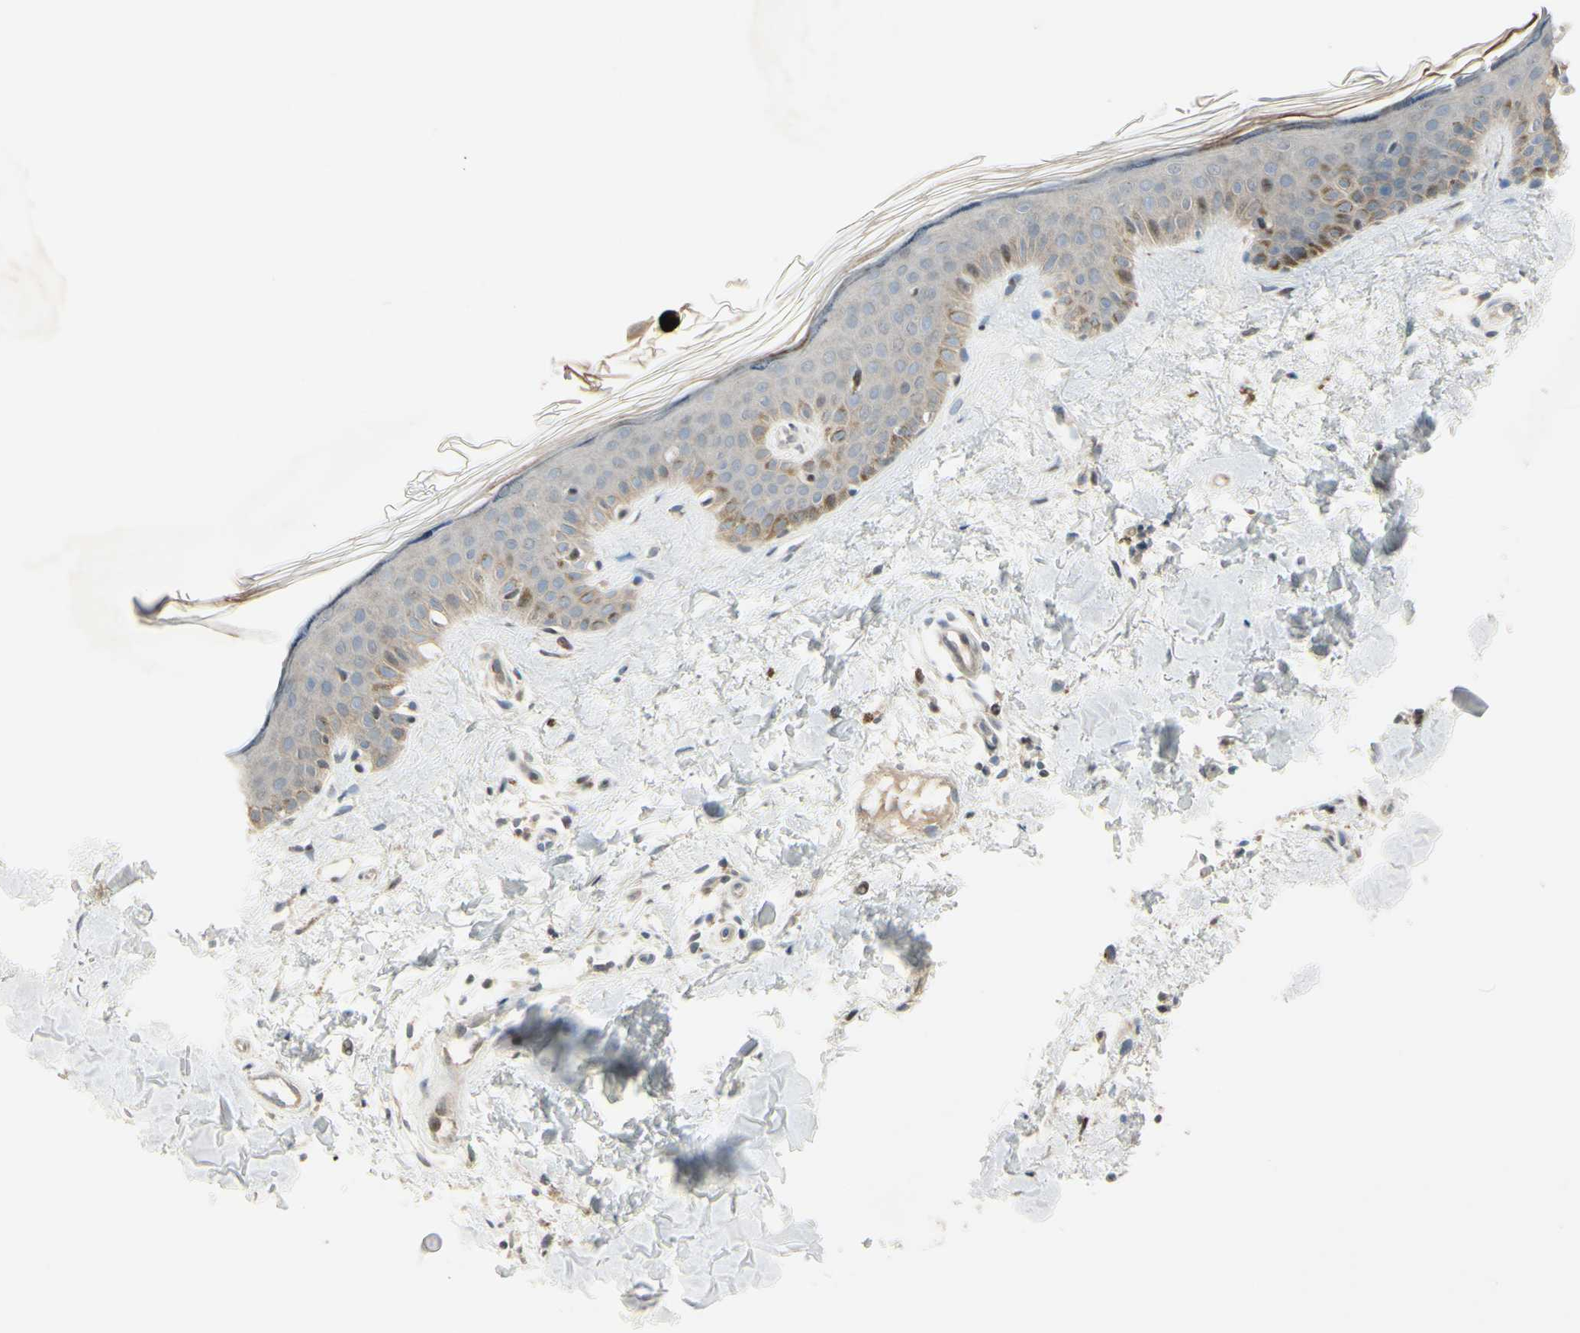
{"staining": {"intensity": "negative", "quantity": "none", "location": "none"}, "tissue": "skin", "cell_type": "Fibroblasts", "image_type": "normal", "snomed": [{"axis": "morphology", "description": "Normal tissue, NOS"}, {"axis": "topography", "description": "Skin"}], "caption": "DAB immunohistochemical staining of normal human skin exhibits no significant staining in fibroblasts.", "gene": "NDFIP1", "patient": {"sex": "male", "age": 67}}